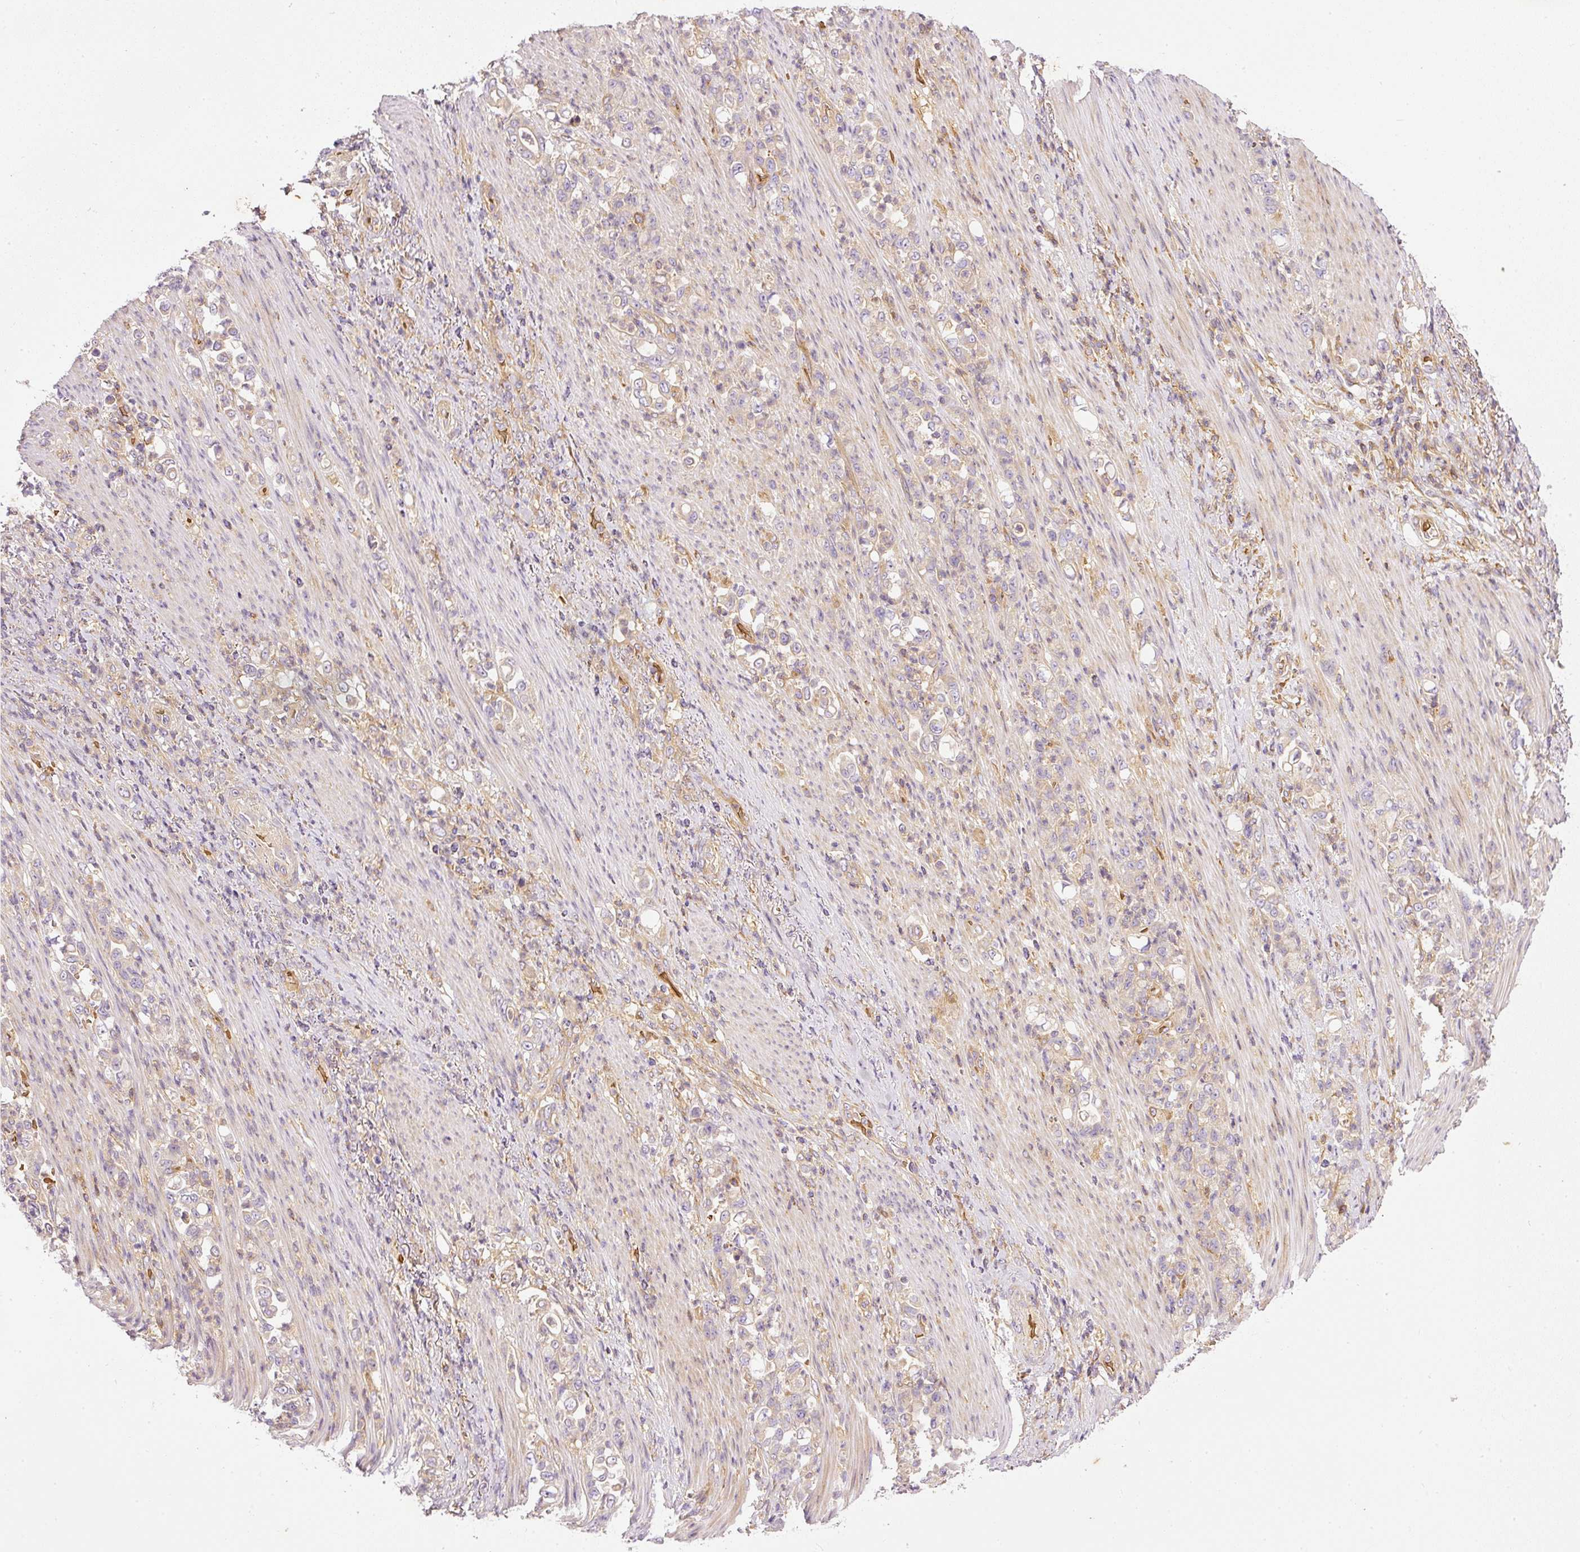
{"staining": {"intensity": "weak", "quantity": "<25%", "location": "cytoplasmic/membranous"}, "tissue": "stomach cancer", "cell_type": "Tumor cells", "image_type": "cancer", "snomed": [{"axis": "morphology", "description": "Normal tissue, NOS"}, {"axis": "morphology", "description": "Adenocarcinoma, NOS"}, {"axis": "topography", "description": "Stomach"}], "caption": "Tumor cells show no significant expression in stomach adenocarcinoma.", "gene": "TBC1D2B", "patient": {"sex": "female", "age": 79}}